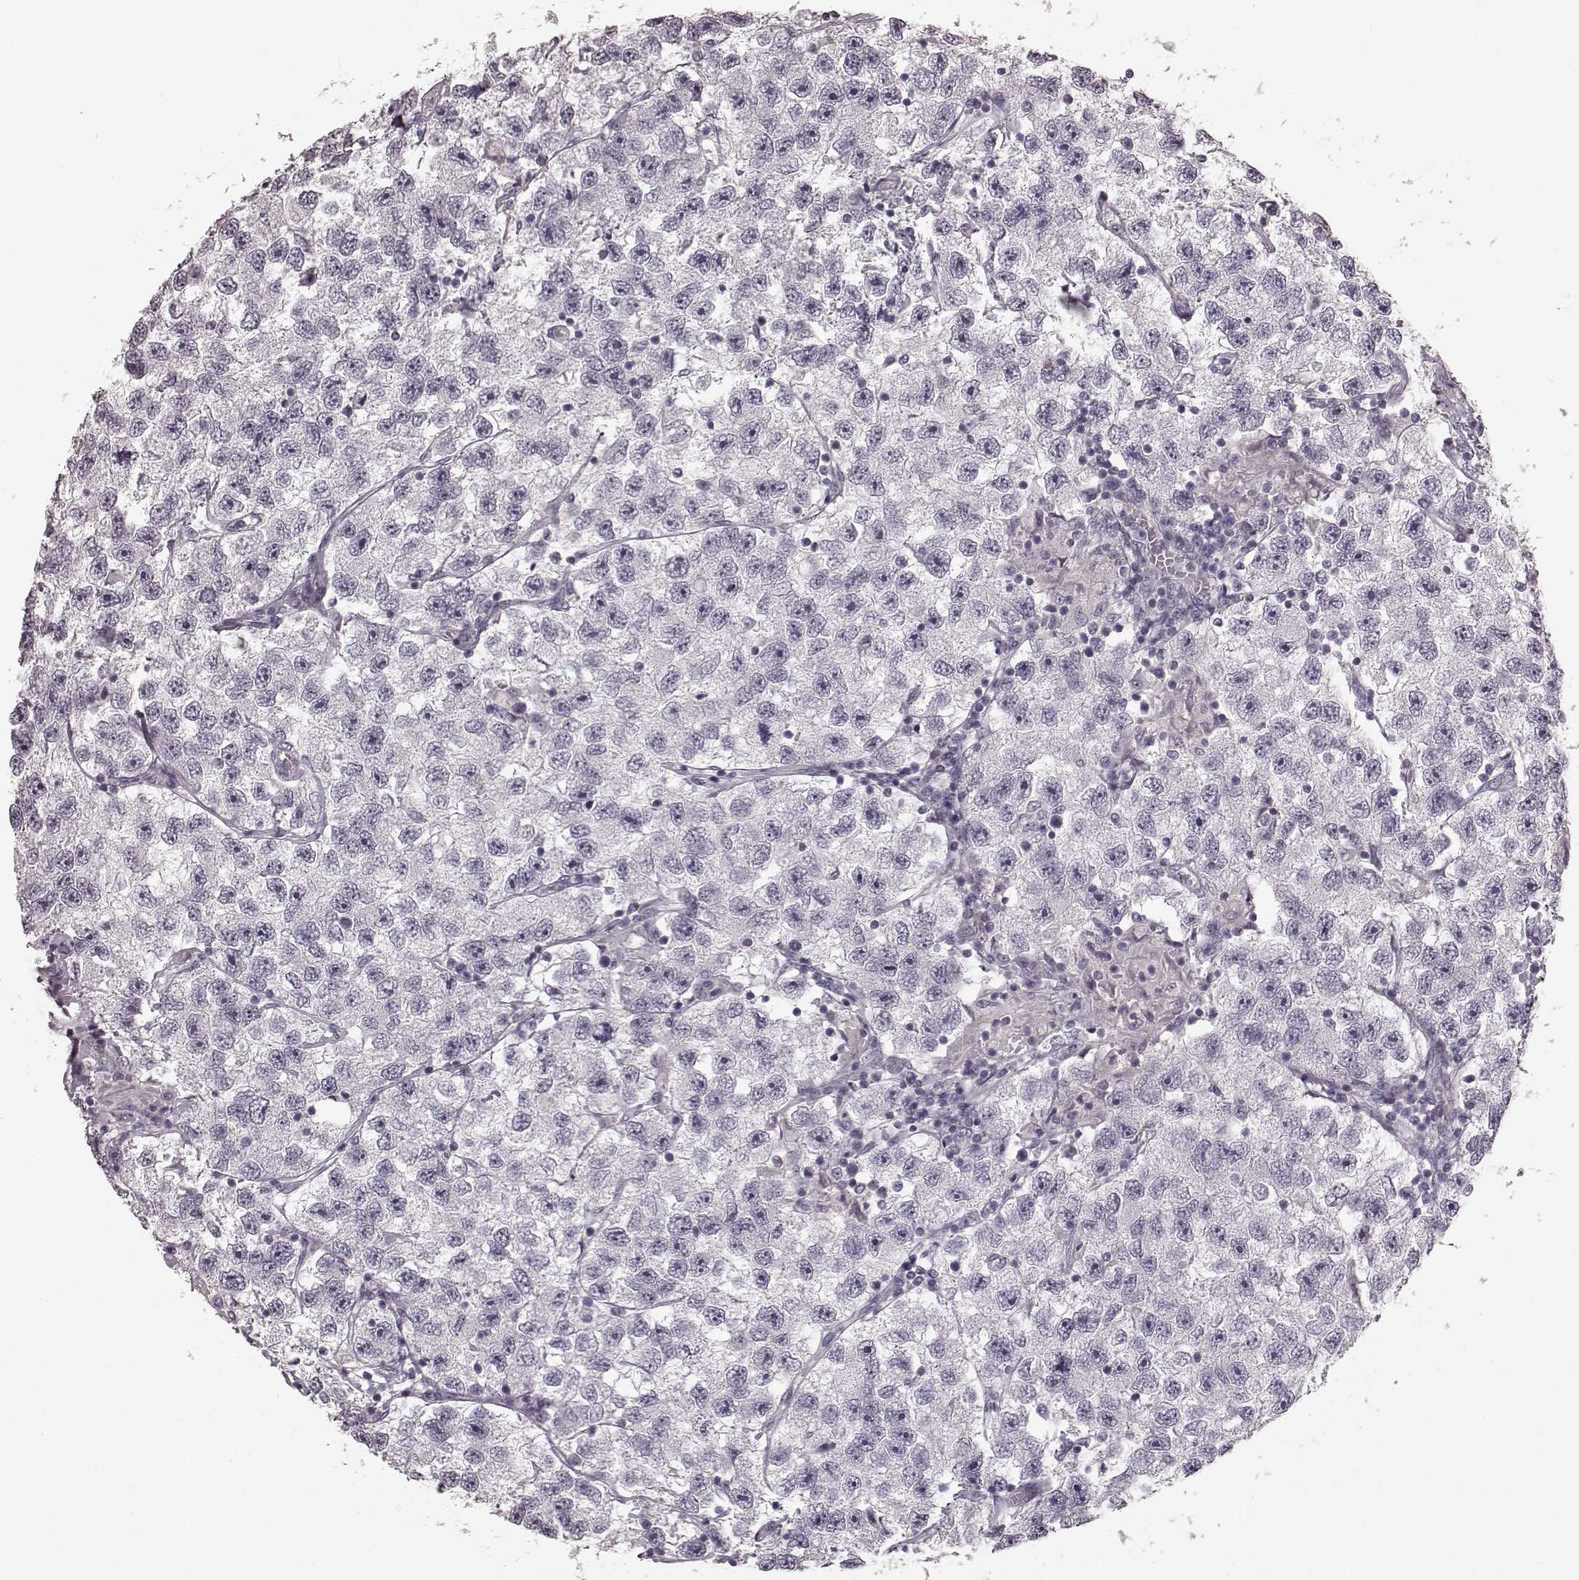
{"staining": {"intensity": "negative", "quantity": "none", "location": "none"}, "tissue": "testis cancer", "cell_type": "Tumor cells", "image_type": "cancer", "snomed": [{"axis": "morphology", "description": "Seminoma, NOS"}, {"axis": "topography", "description": "Testis"}], "caption": "A micrograph of testis cancer (seminoma) stained for a protein reveals no brown staining in tumor cells. The staining was performed using DAB (3,3'-diaminobenzidine) to visualize the protein expression in brown, while the nuclei were stained in blue with hematoxylin (Magnification: 20x).", "gene": "PRKCE", "patient": {"sex": "male", "age": 26}}